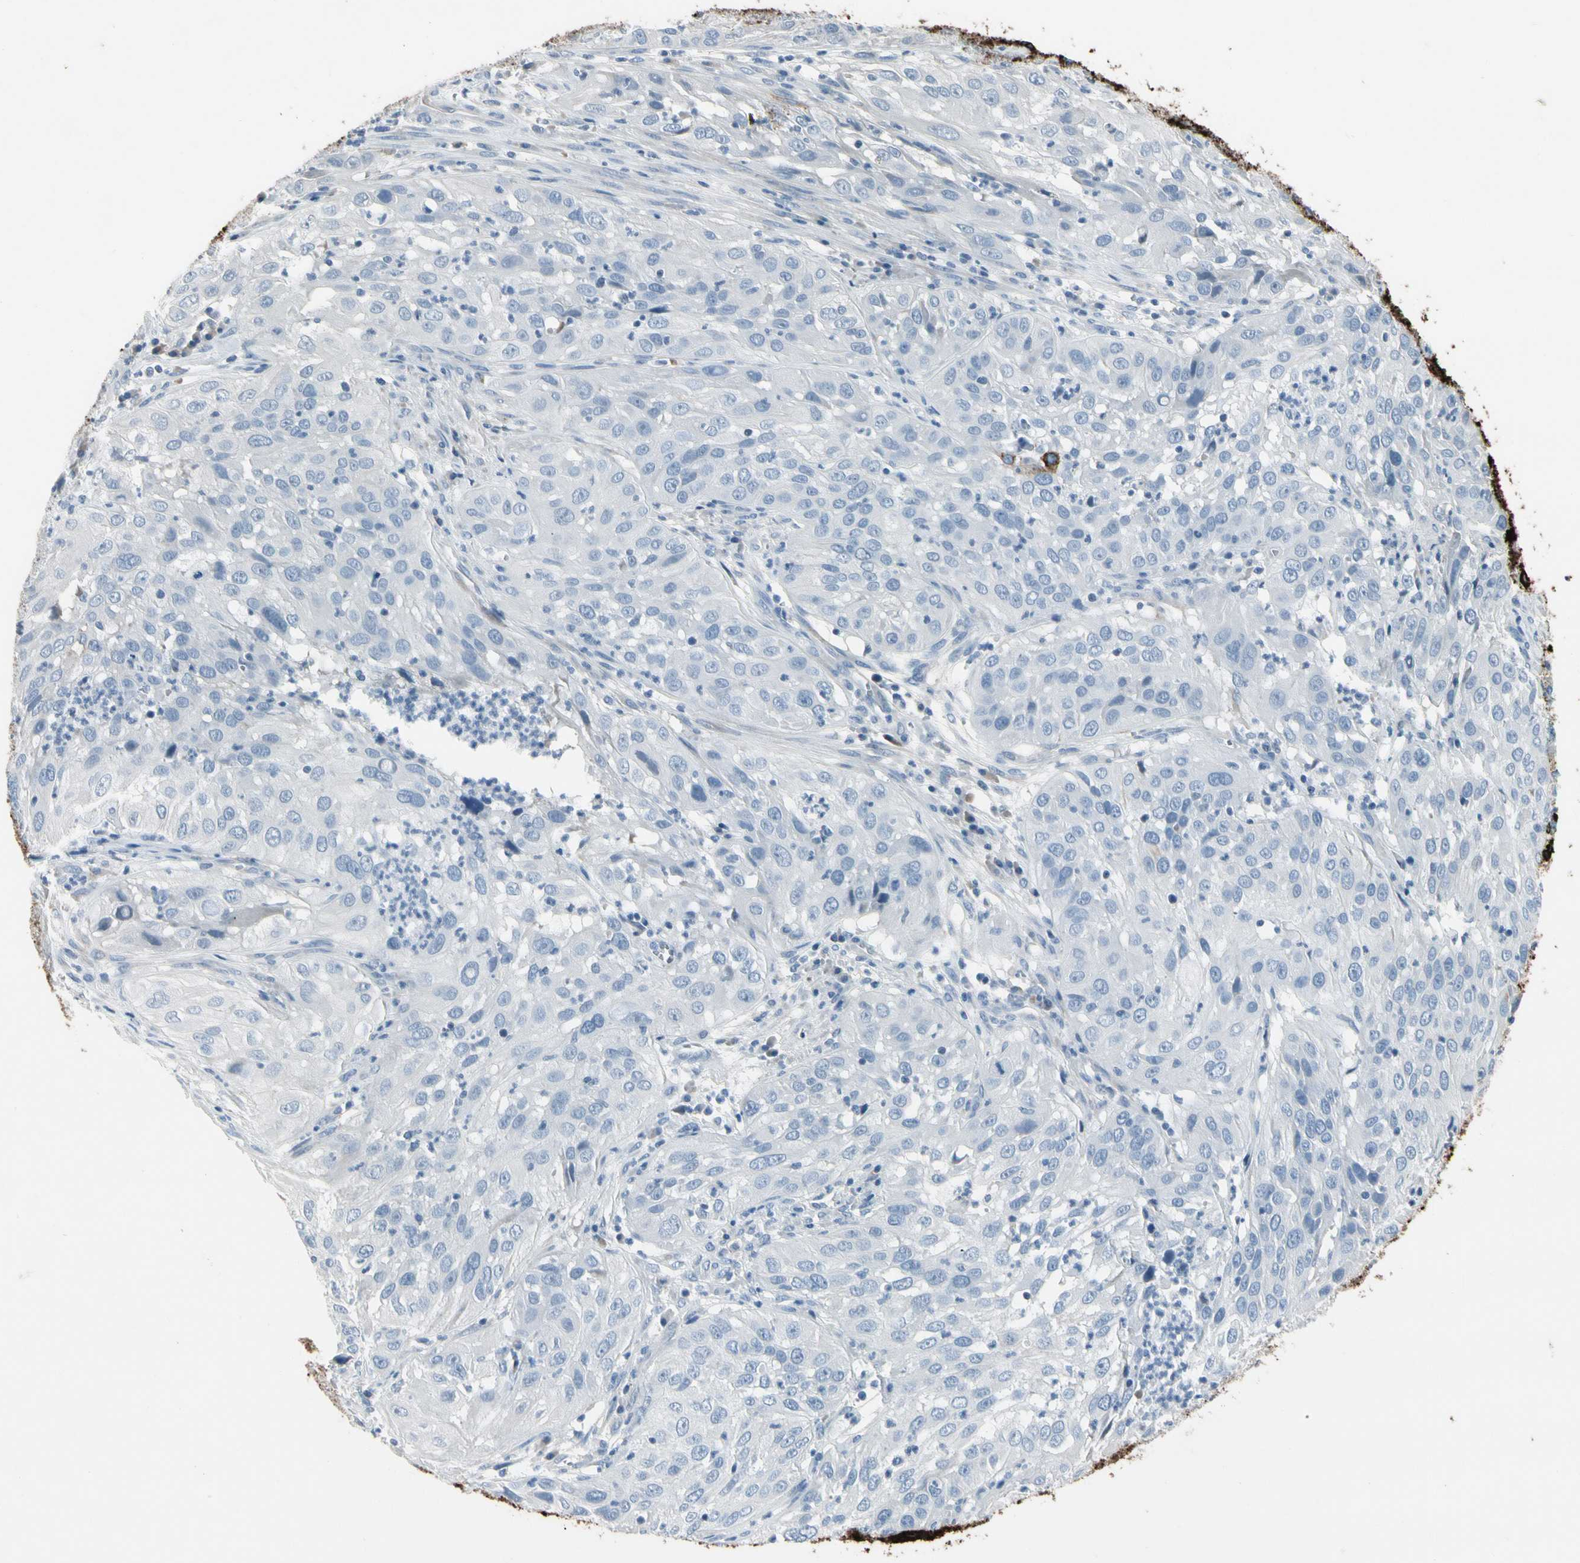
{"staining": {"intensity": "negative", "quantity": "none", "location": "none"}, "tissue": "cervical cancer", "cell_type": "Tumor cells", "image_type": "cancer", "snomed": [{"axis": "morphology", "description": "Squamous cell carcinoma, NOS"}, {"axis": "topography", "description": "Cervix"}], "caption": "Immunohistochemical staining of human cervical cancer (squamous cell carcinoma) exhibits no significant expression in tumor cells.", "gene": "PIGR", "patient": {"sex": "female", "age": 32}}